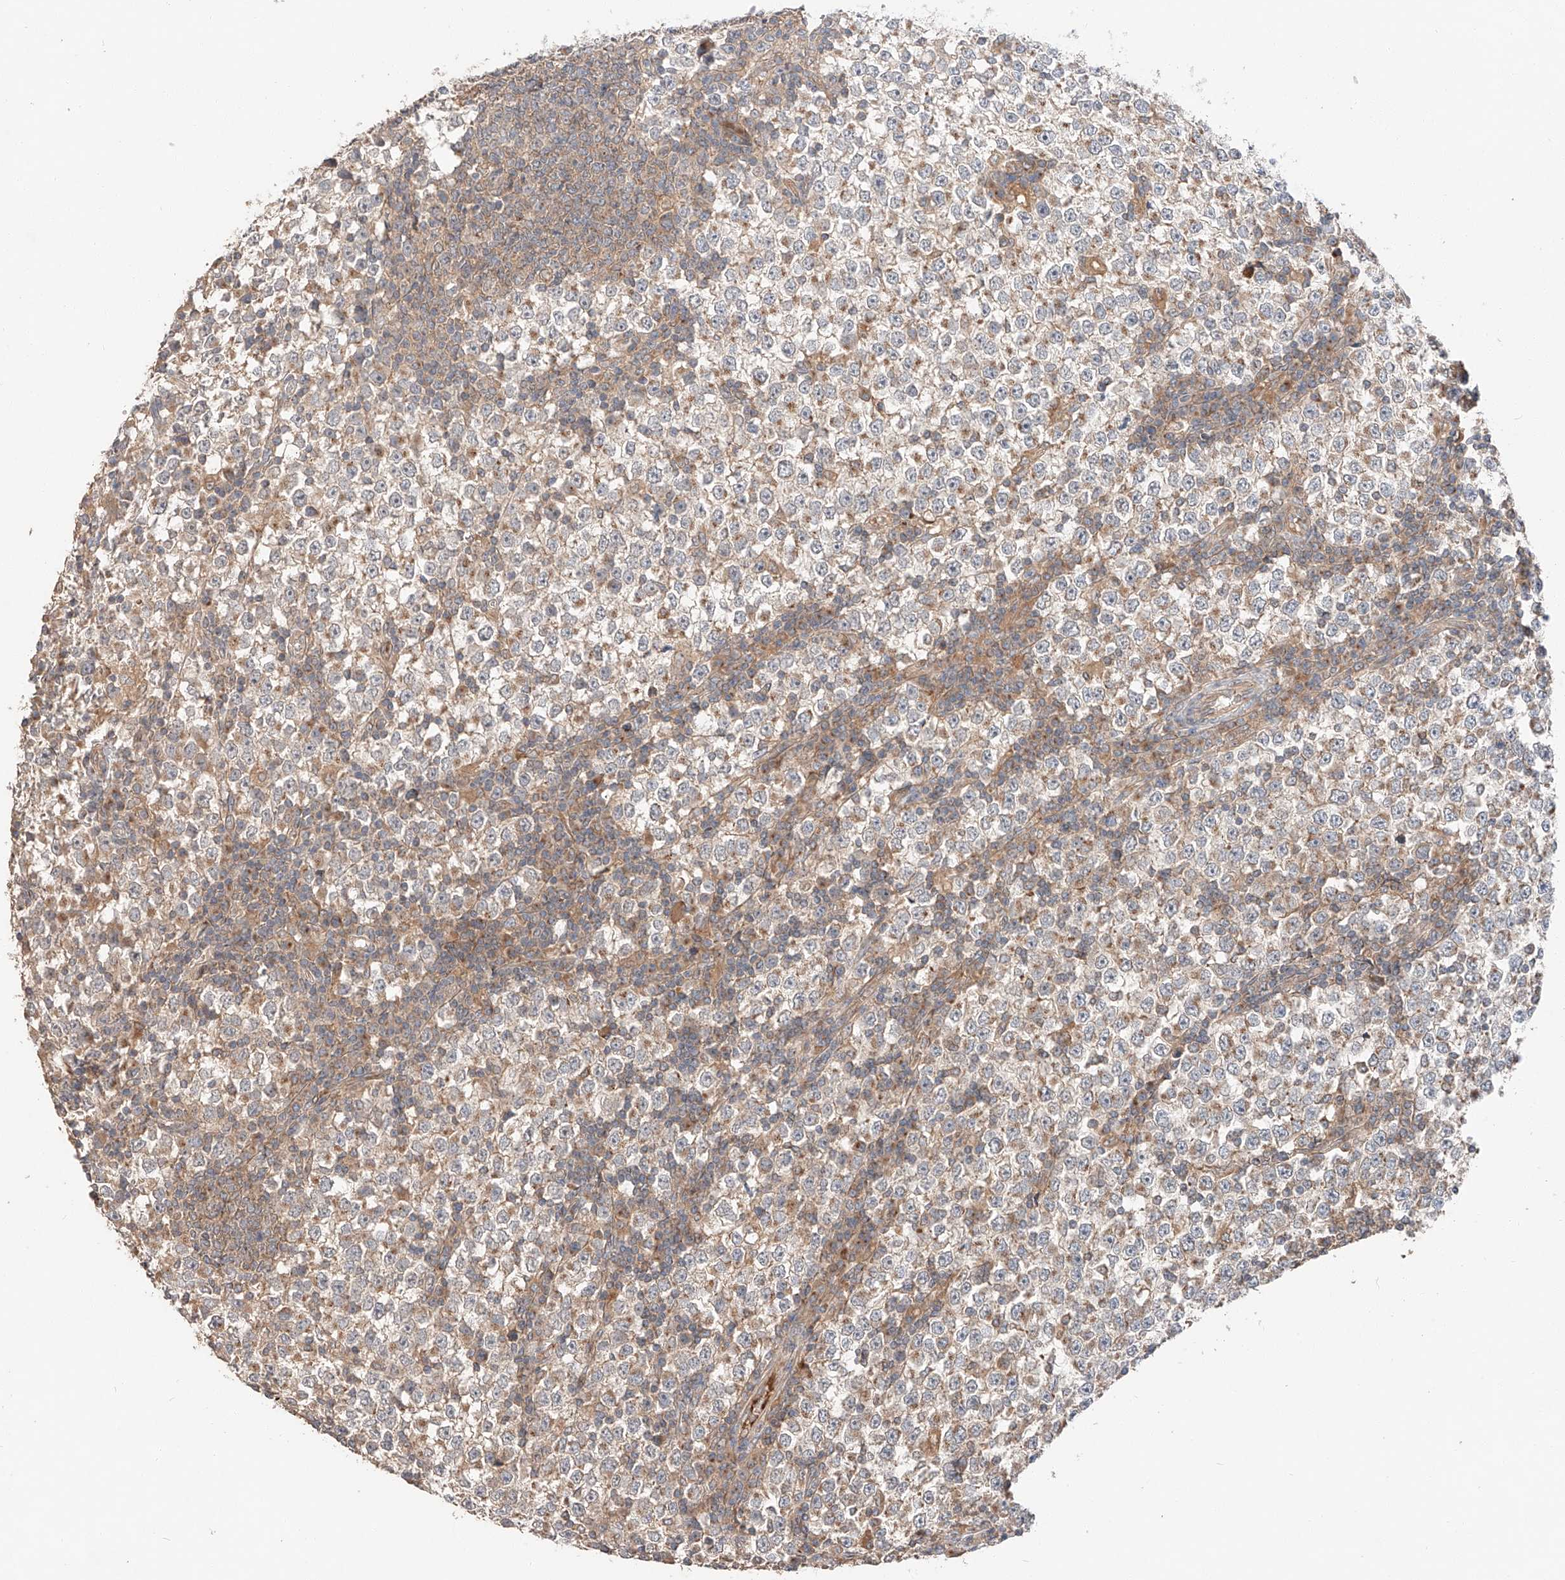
{"staining": {"intensity": "moderate", "quantity": "<25%", "location": "cytoplasmic/membranous"}, "tissue": "testis cancer", "cell_type": "Tumor cells", "image_type": "cancer", "snomed": [{"axis": "morphology", "description": "Seminoma, NOS"}, {"axis": "topography", "description": "Testis"}], "caption": "Immunohistochemistry (IHC) of seminoma (testis) displays low levels of moderate cytoplasmic/membranous expression in about <25% of tumor cells. The protein is stained brown, and the nuclei are stained in blue (DAB IHC with brightfield microscopy, high magnification).", "gene": "XPNPEP1", "patient": {"sex": "male", "age": 65}}